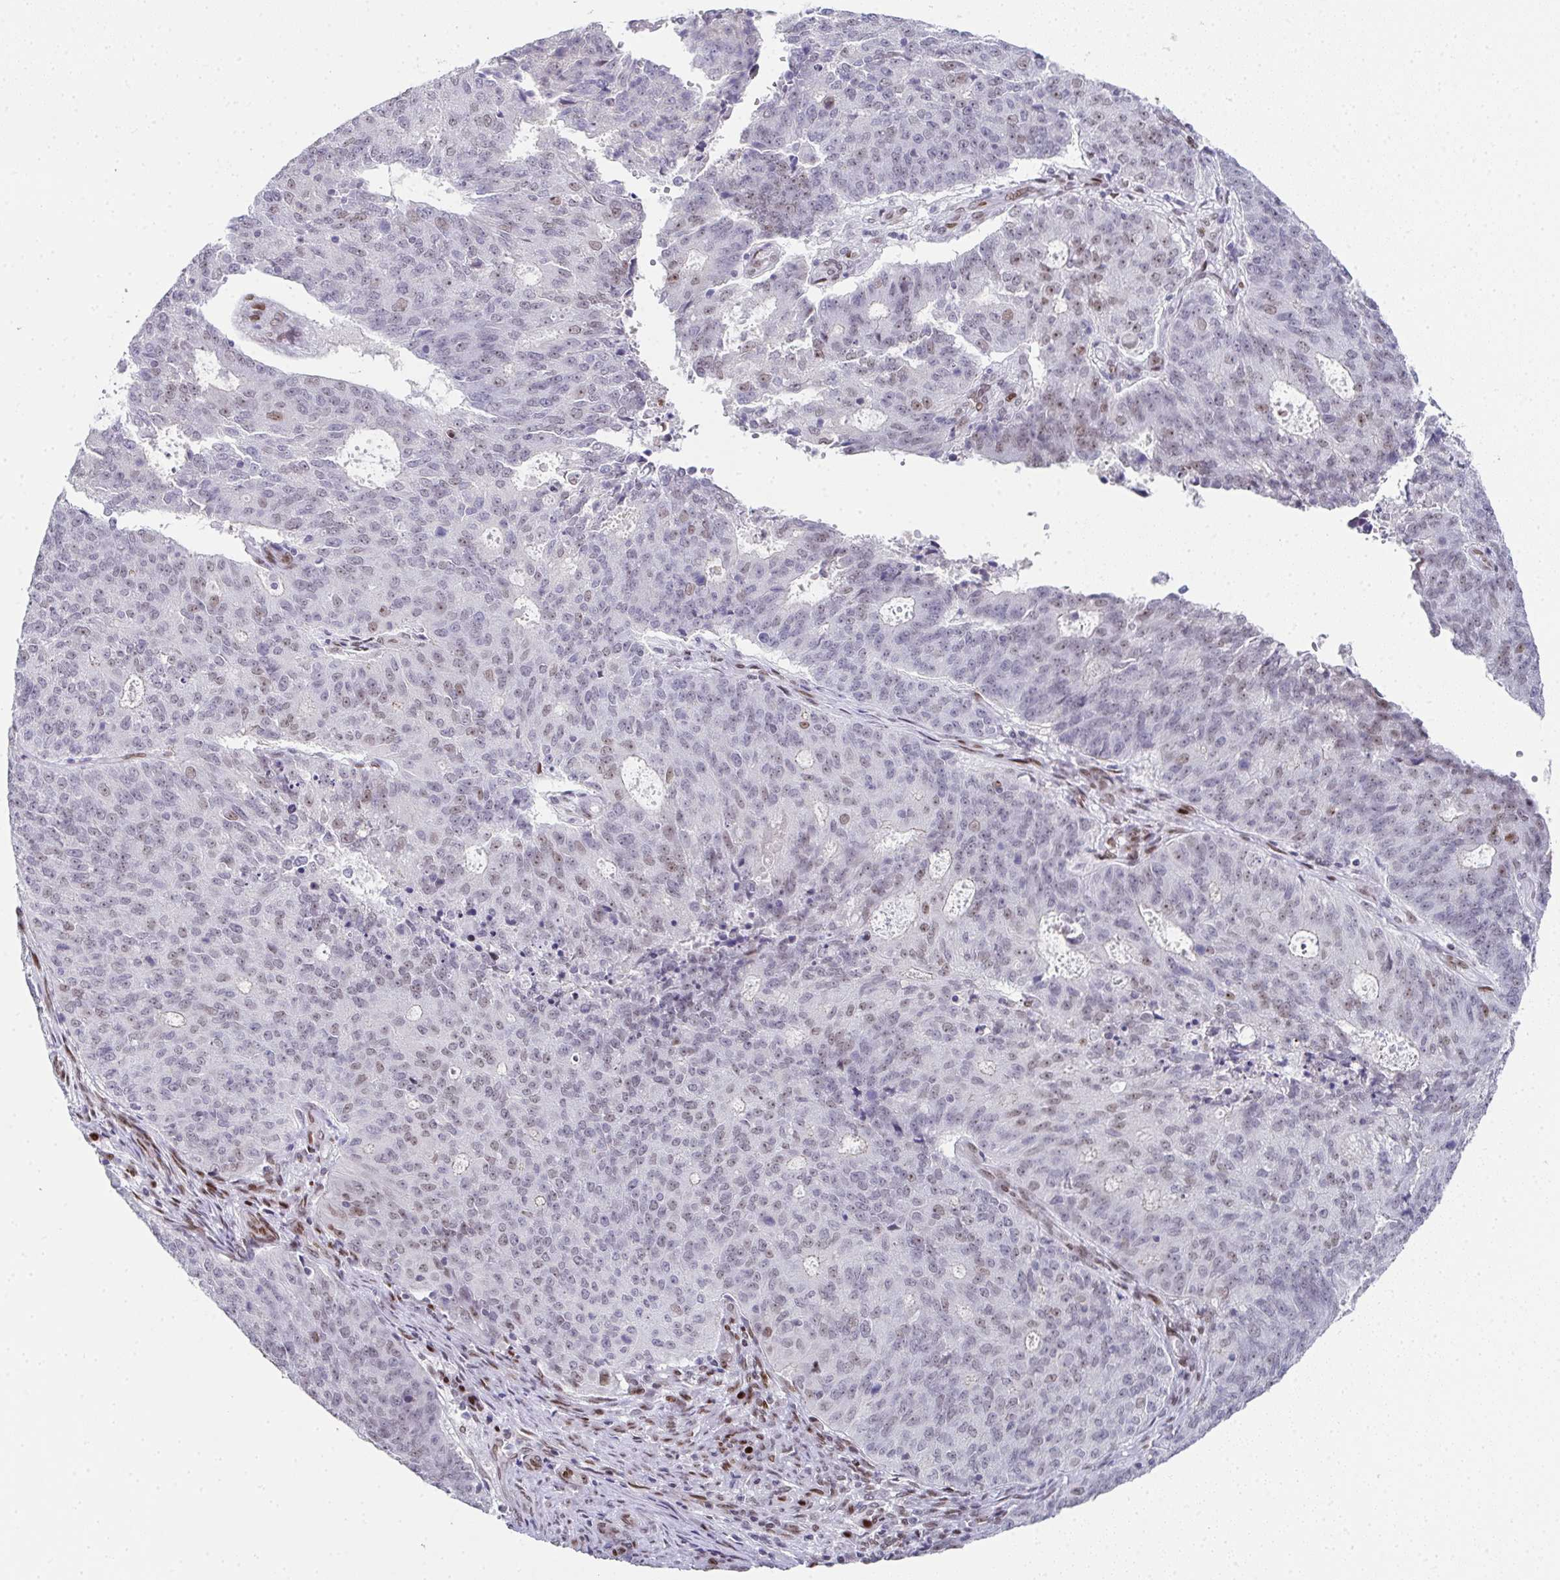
{"staining": {"intensity": "weak", "quantity": "<25%", "location": "nuclear"}, "tissue": "endometrial cancer", "cell_type": "Tumor cells", "image_type": "cancer", "snomed": [{"axis": "morphology", "description": "Adenocarcinoma, NOS"}, {"axis": "topography", "description": "Endometrium"}], "caption": "The photomicrograph shows no staining of tumor cells in endometrial cancer (adenocarcinoma).", "gene": "RB1", "patient": {"sex": "female", "age": 82}}